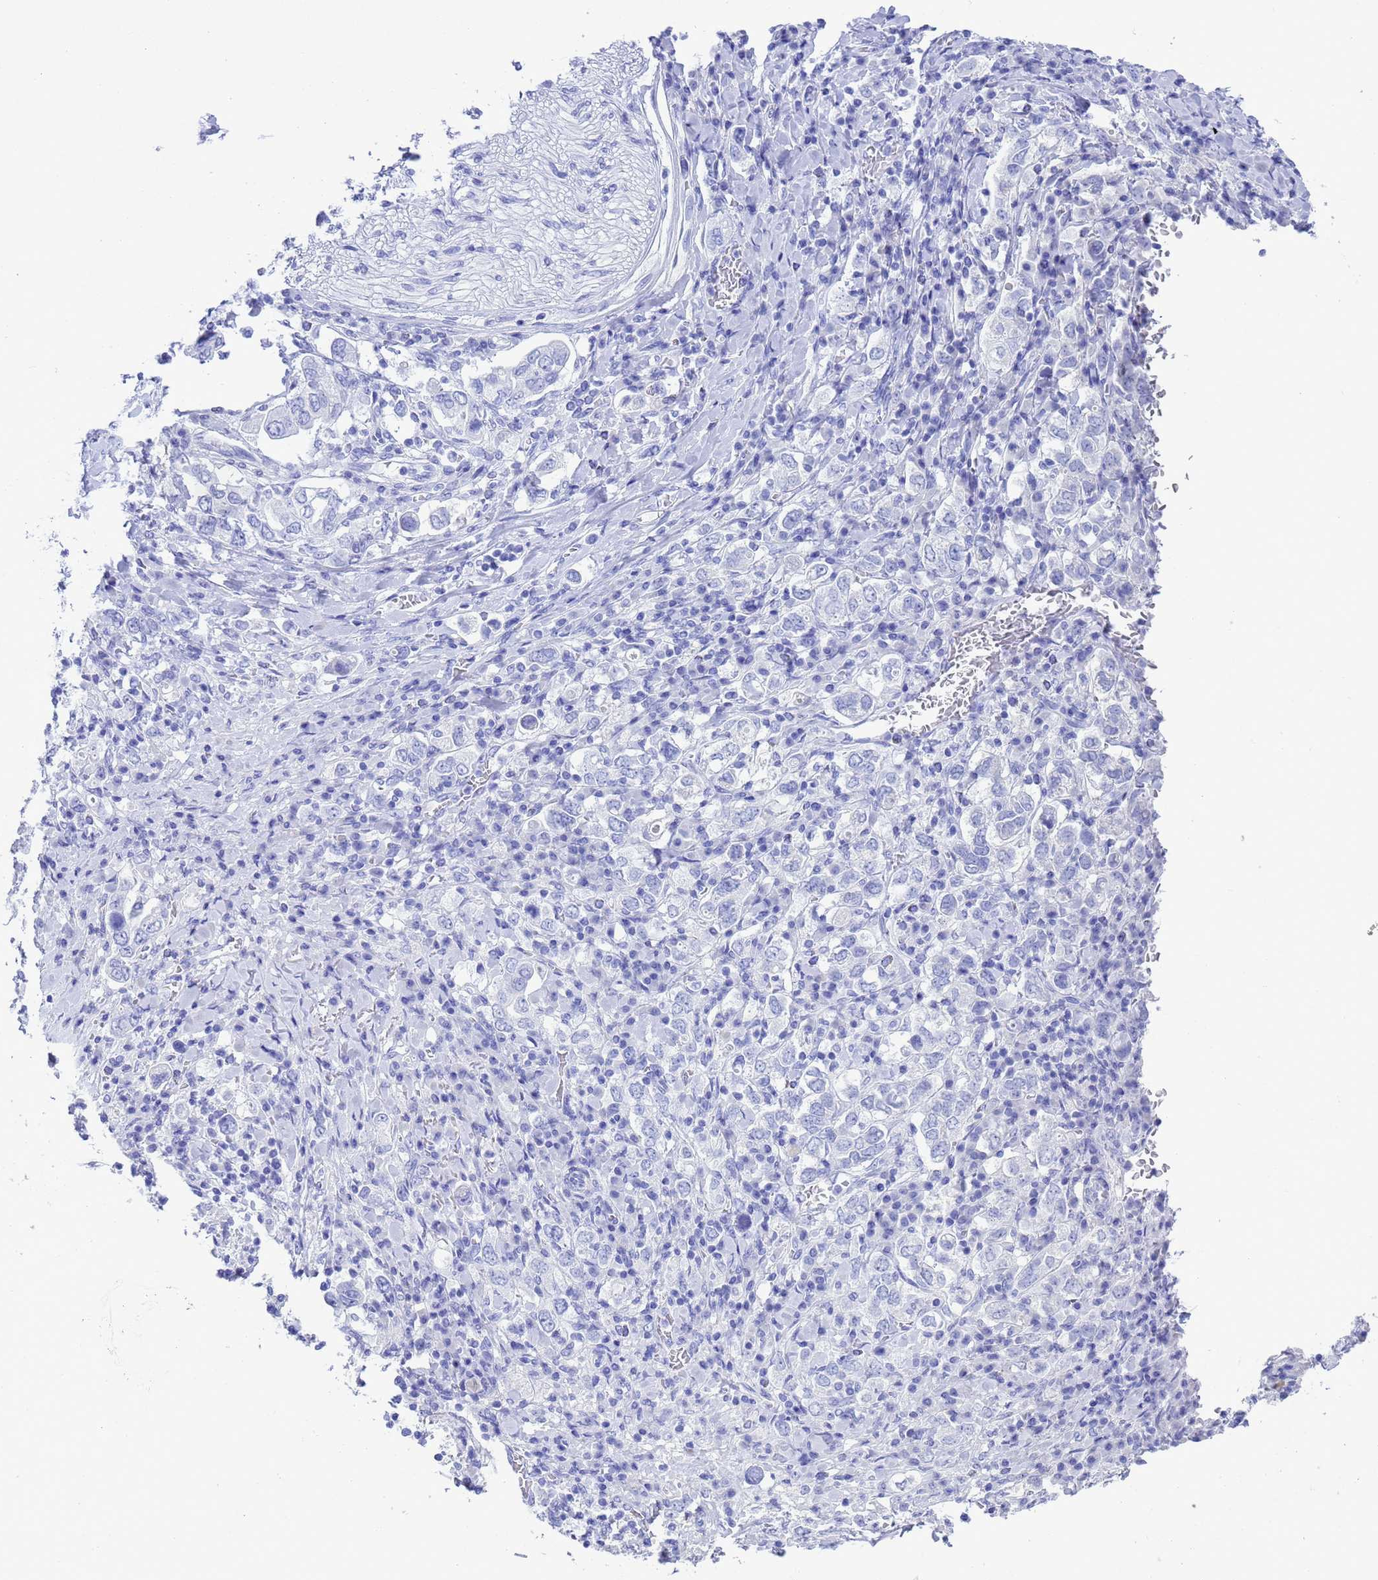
{"staining": {"intensity": "negative", "quantity": "none", "location": "none"}, "tissue": "stomach cancer", "cell_type": "Tumor cells", "image_type": "cancer", "snomed": [{"axis": "morphology", "description": "Adenocarcinoma, NOS"}, {"axis": "topography", "description": "Stomach, upper"}], "caption": "The micrograph reveals no significant expression in tumor cells of stomach cancer. The staining is performed using DAB (3,3'-diaminobenzidine) brown chromogen with nuclei counter-stained in using hematoxylin.", "gene": "GSTM1", "patient": {"sex": "male", "age": 62}}